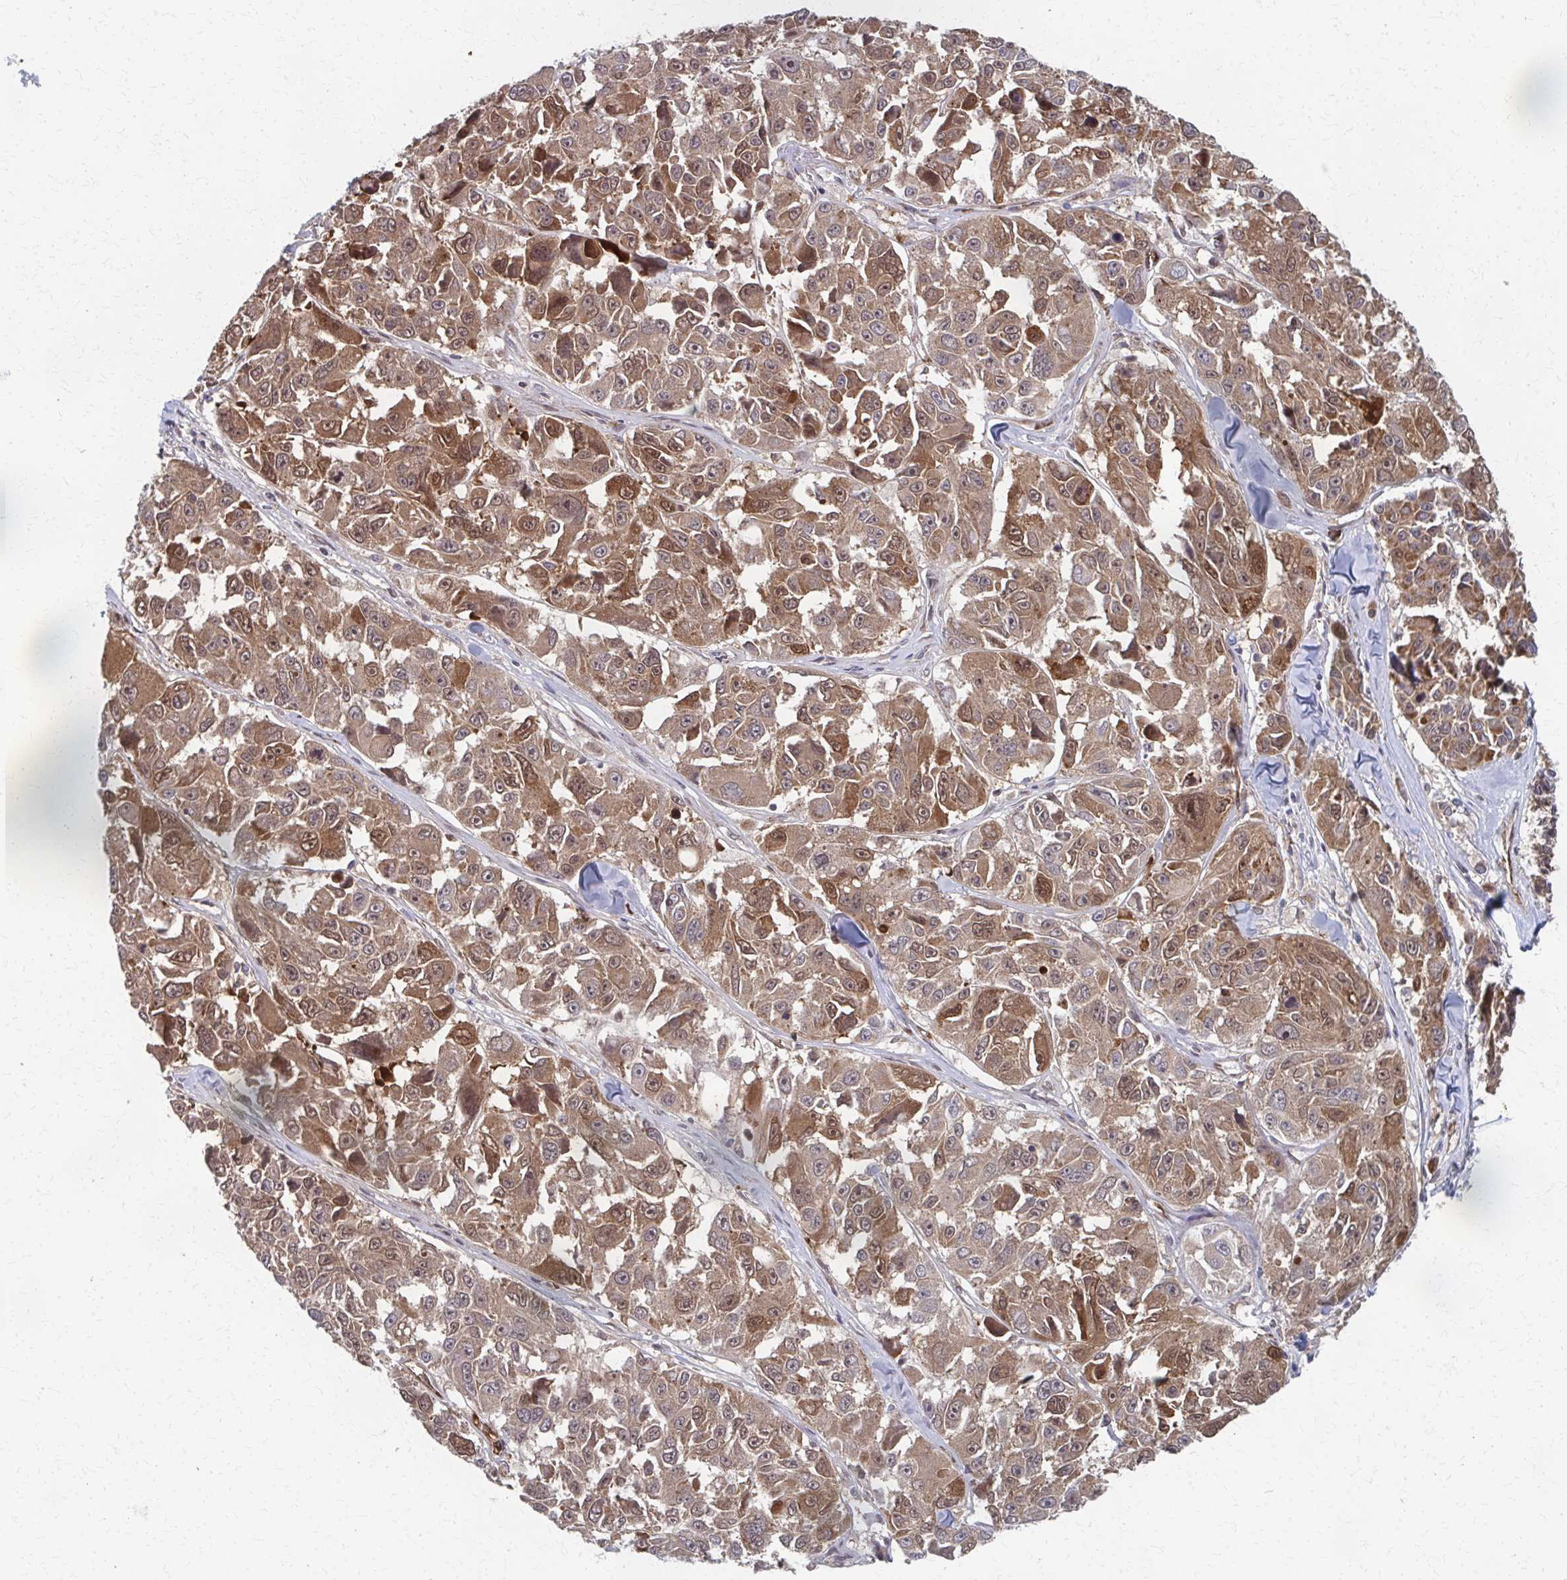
{"staining": {"intensity": "moderate", "quantity": ">75%", "location": "cytoplasmic/membranous,nuclear"}, "tissue": "melanoma", "cell_type": "Tumor cells", "image_type": "cancer", "snomed": [{"axis": "morphology", "description": "Malignant melanoma, NOS"}, {"axis": "topography", "description": "Skin"}], "caption": "Protein expression analysis of melanoma demonstrates moderate cytoplasmic/membranous and nuclear staining in about >75% of tumor cells.", "gene": "FAHD1", "patient": {"sex": "female", "age": 66}}